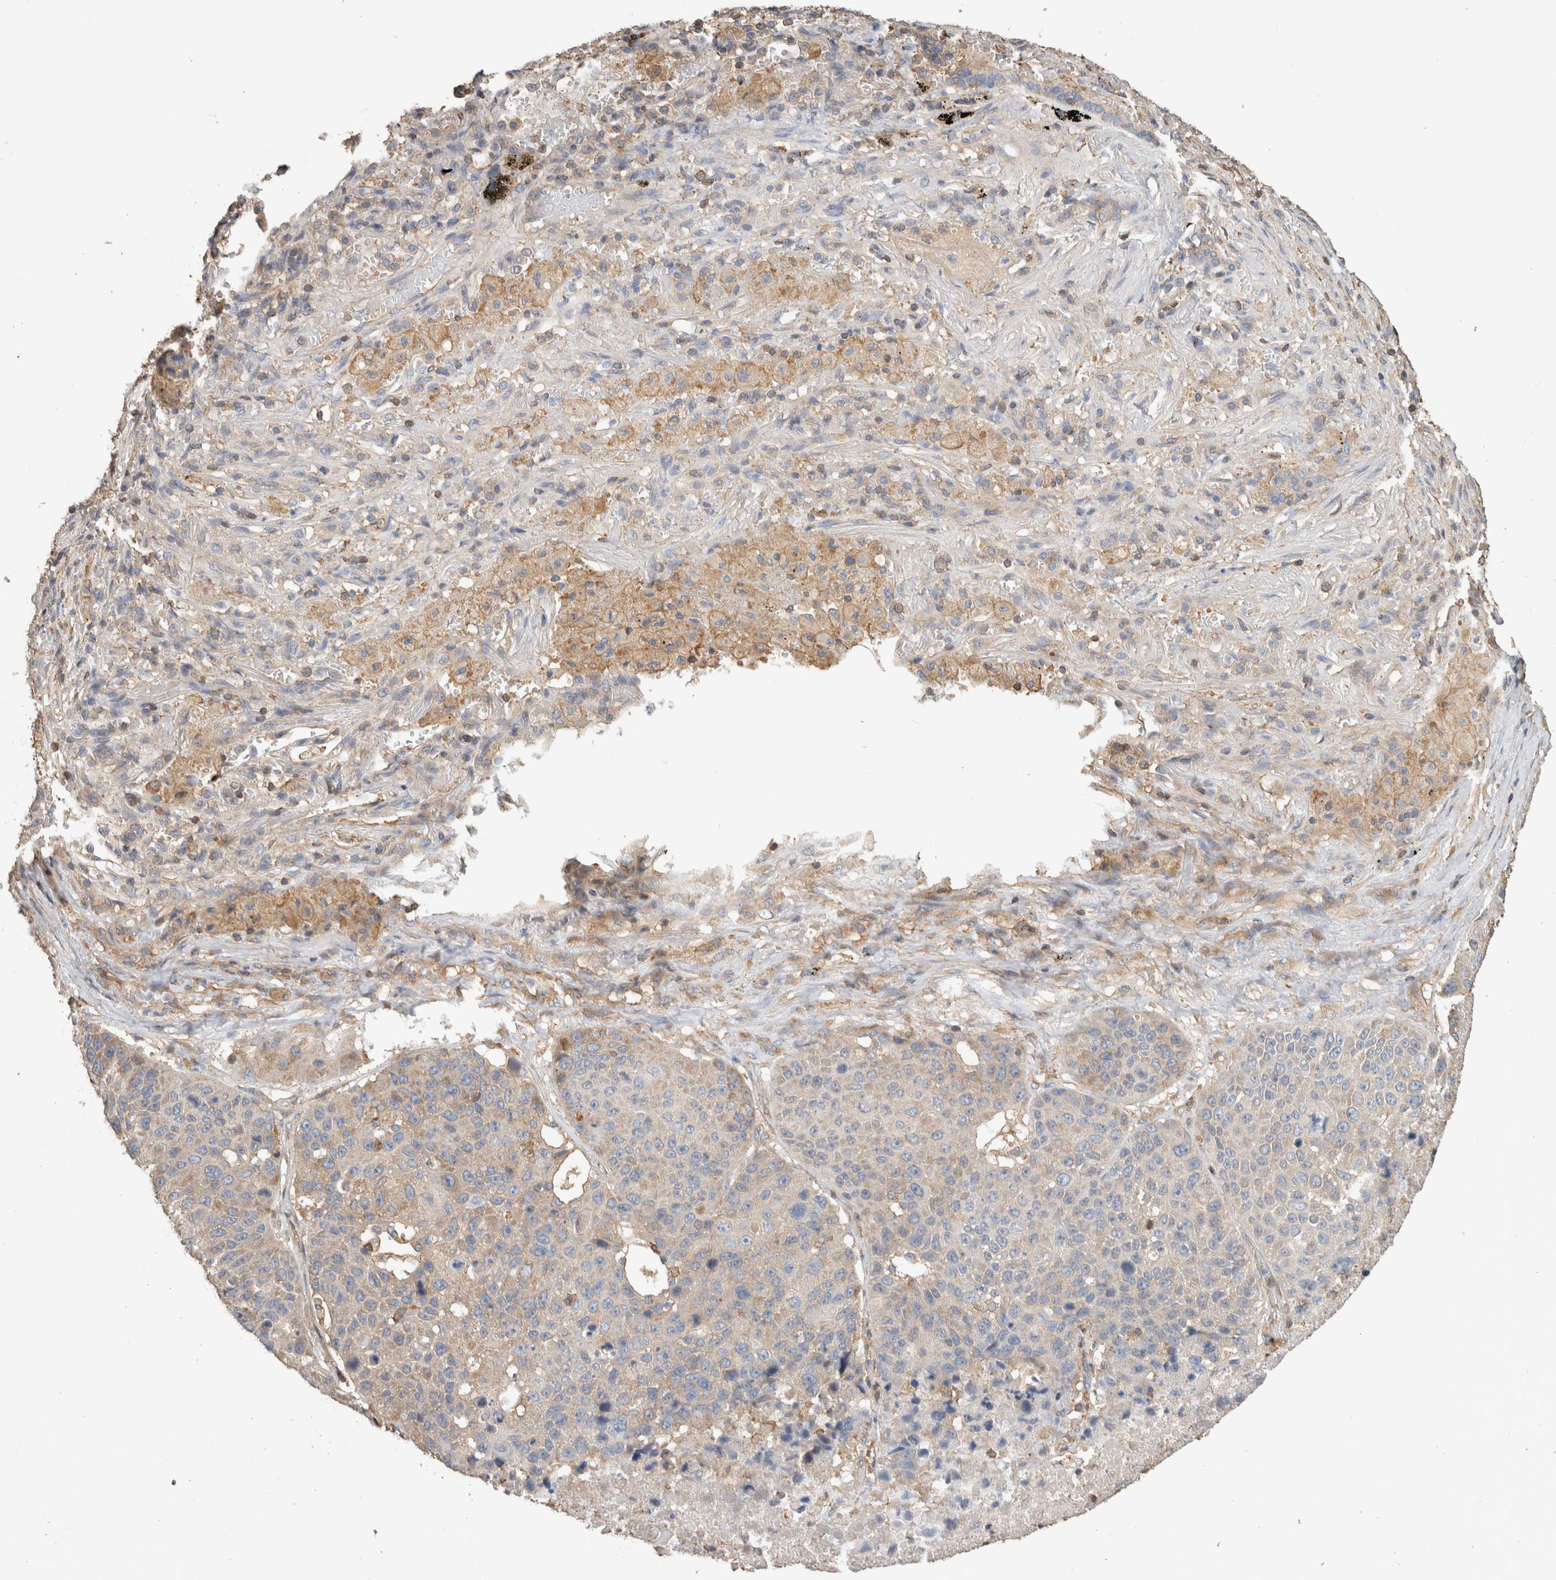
{"staining": {"intensity": "negative", "quantity": "none", "location": "none"}, "tissue": "lung cancer", "cell_type": "Tumor cells", "image_type": "cancer", "snomed": [{"axis": "morphology", "description": "Squamous cell carcinoma, NOS"}, {"axis": "topography", "description": "Lung"}], "caption": "The image exhibits no significant positivity in tumor cells of lung cancer (squamous cell carcinoma).", "gene": "EIF4G3", "patient": {"sex": "male", "age": 61}}